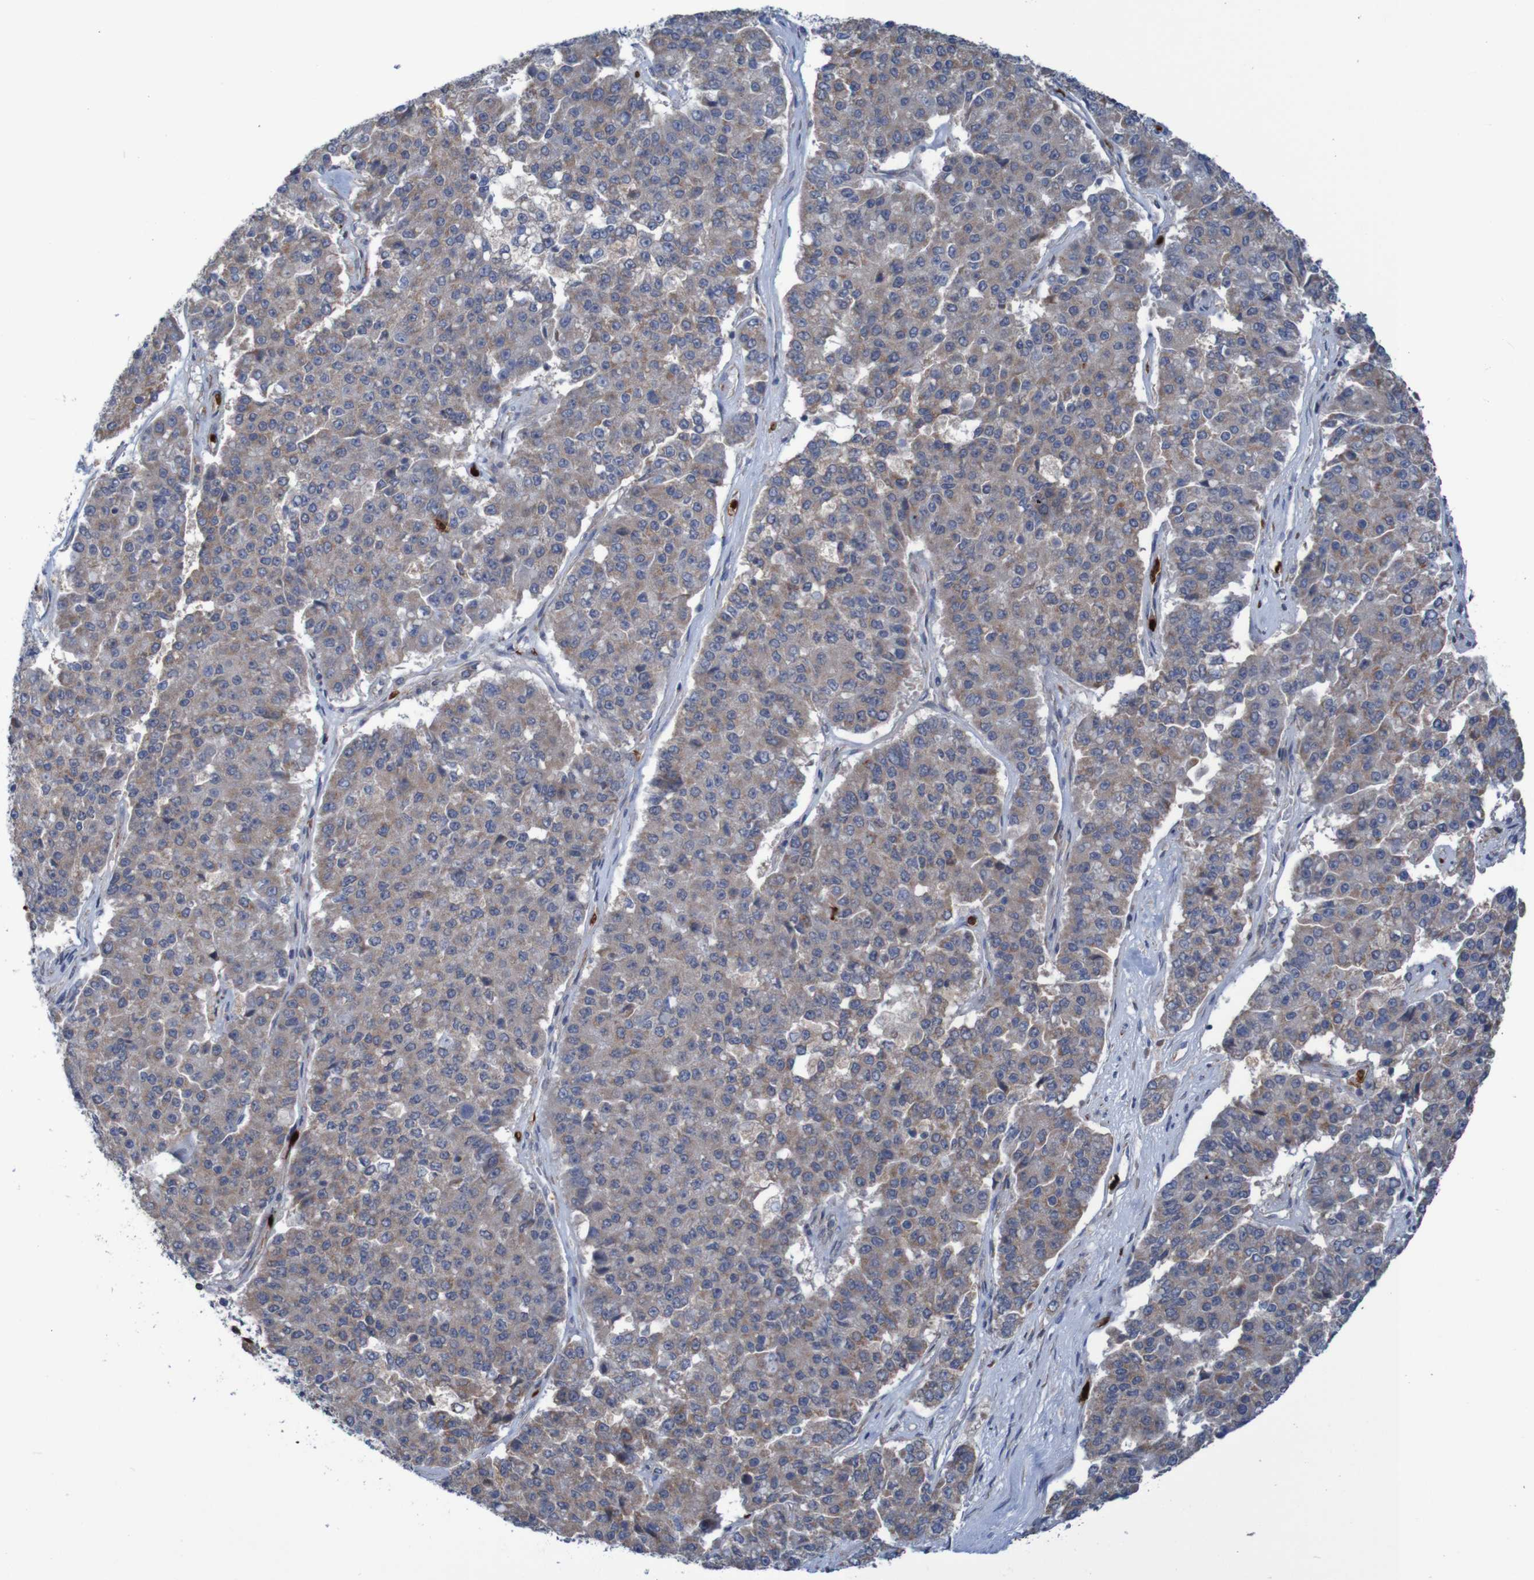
{"staining": {"intensity": "weak", "quantity": ">75%", "location": "cytoplasmic/membranous"}, "tissue": "pancreatic cancer", "cell_type": "Tumor cells", "image_type": "cancer", "snomed": [{"axis": "morphology", "description": "Adenocarcinoma, NOS"}, {"axis": "topography", "description": "Pancreas"}], "caption": "DAB immunohistochemical staining of pancreatic adenocarcinoma displays weak cytoplasmic/membranous protein positivity in about >75% of tumor cells. The staining was performed using DAB (3,3'-diaminobenzidine), with brown indicating positive protein expression. Nuclei are stained blue with hematoxylin.", "gene": "PARP4", "patient": {"sex": "male", "age": 50}}